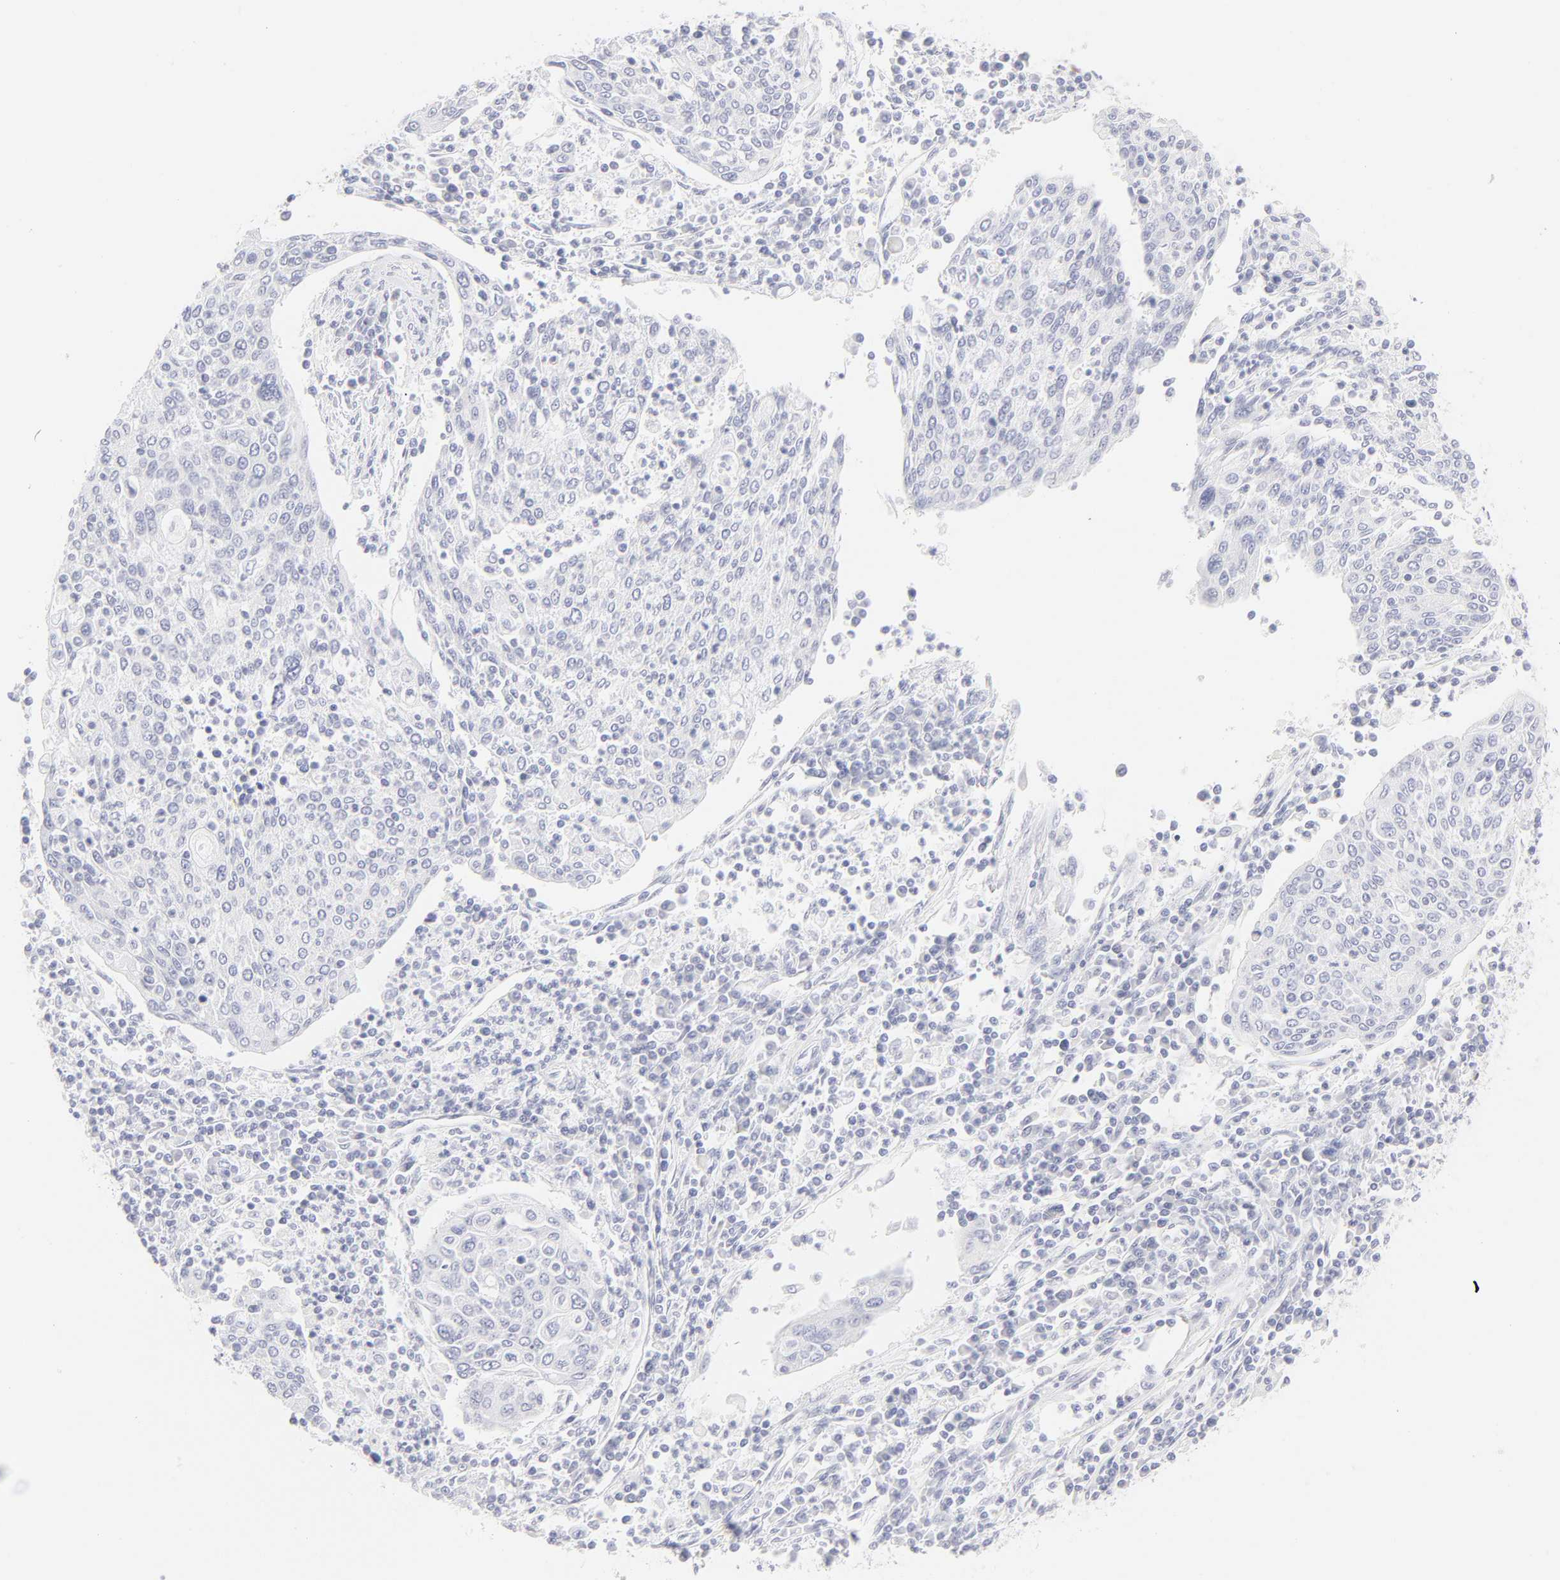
{"staining": {"intensity": "negative", "quantity": "none", "location": "none"}, "tissue": "cervical cancer", "cell_type": "Tumor cells", "image_type": "cancer", "snomed": [{"axis": "morphology", "description": "Squamous cell carcinoma, NOS"}, {"axis": "topography", "description": "Cervix"}], "caption": "An IHC micrograph of cervical squamous cell carcinoma is shown. There is no staining in tumor cells of cervical squamous cell carcinoma.", "gene": "ELF3", "patient": {"sex": "female", "age": 40}}